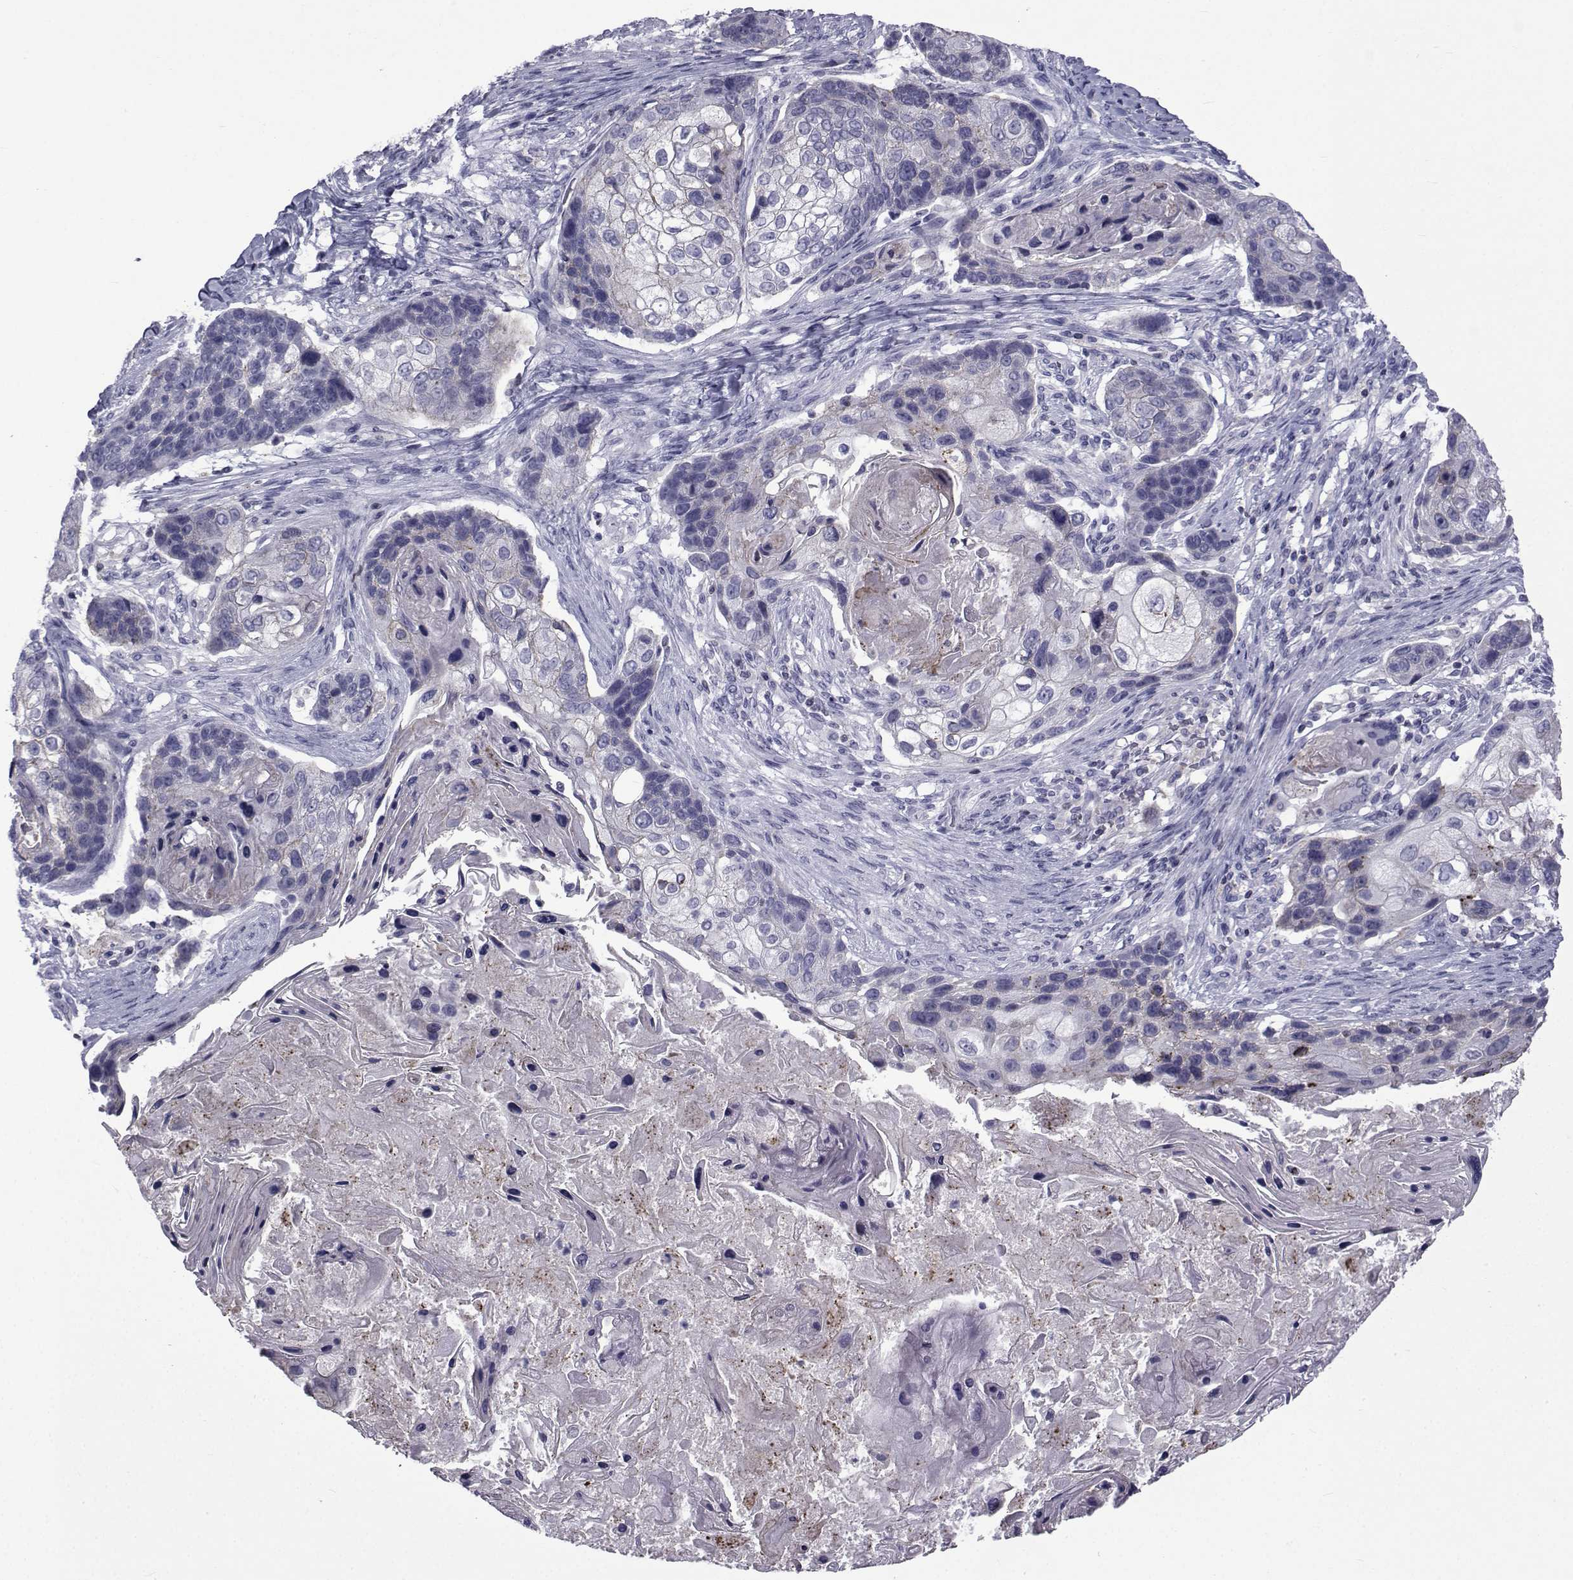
{"staining": {"intensity": "weak", "quantity": "25%-75%", "location": "cytoplasmic/membranous"}, "tissue": "lung cancer", "cell_type": "Tumor cells", "image_type": "cancer", "snomed": [{"axis": "morphology", "description": "Squamous cell carcinoma, NOS"}, {"axis": "topography", "description": "Lung"}], "caption": "Immunohistochemistry (IHC) of lung cancer demonstrates low levels of weak cytoplasmic/membranous staining in about 25%-75% of tumor cells.", "gene": "PDE6H", "patient": {"sex": "male", "age": 69}}